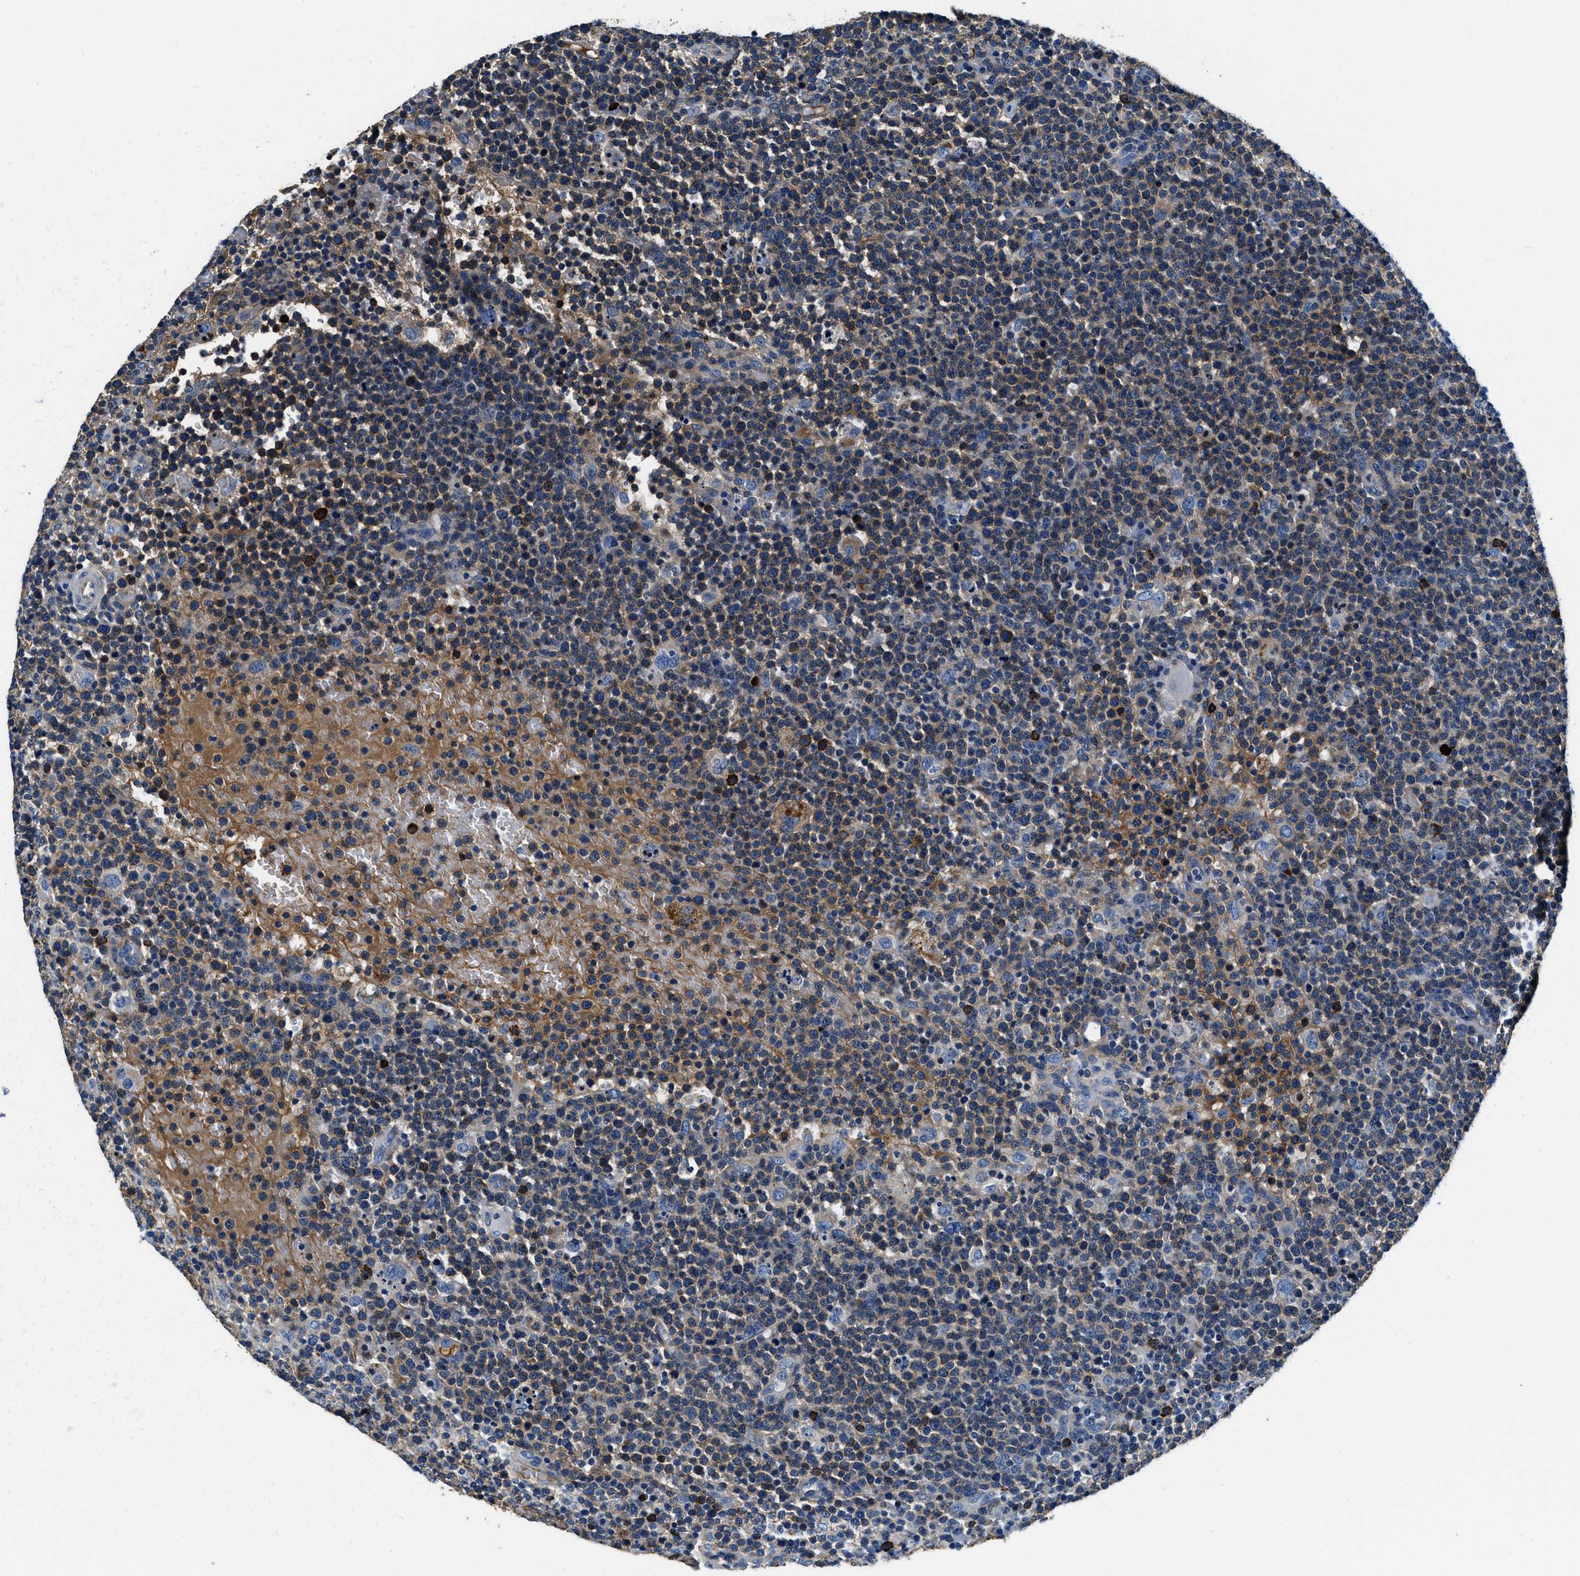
{"staining": {"intensity": "moderate", "quantity": "25%-75%", "location": "cytoplasmic/membranous"}, "tissue": "lymphoma", "cell_type": "Tumor cells", "image_type": "cancer", "snomed": [{"axis": "morphology", "description": "Malignant lymphoma, non-Hodgkin's type, High grade"}, {"axis": "topography", "description": "Lymph node"}], "caption": "Immunohistochemical staining of human lymphoma demonstrates medium levels of moderate cytoplasmic/membranous protein positivity in approximately 25%-75% of tumor cells. Nuclei are stained in blue.", "gene": "TMEM186", "patient": {"sex": "male", "age": 61}}